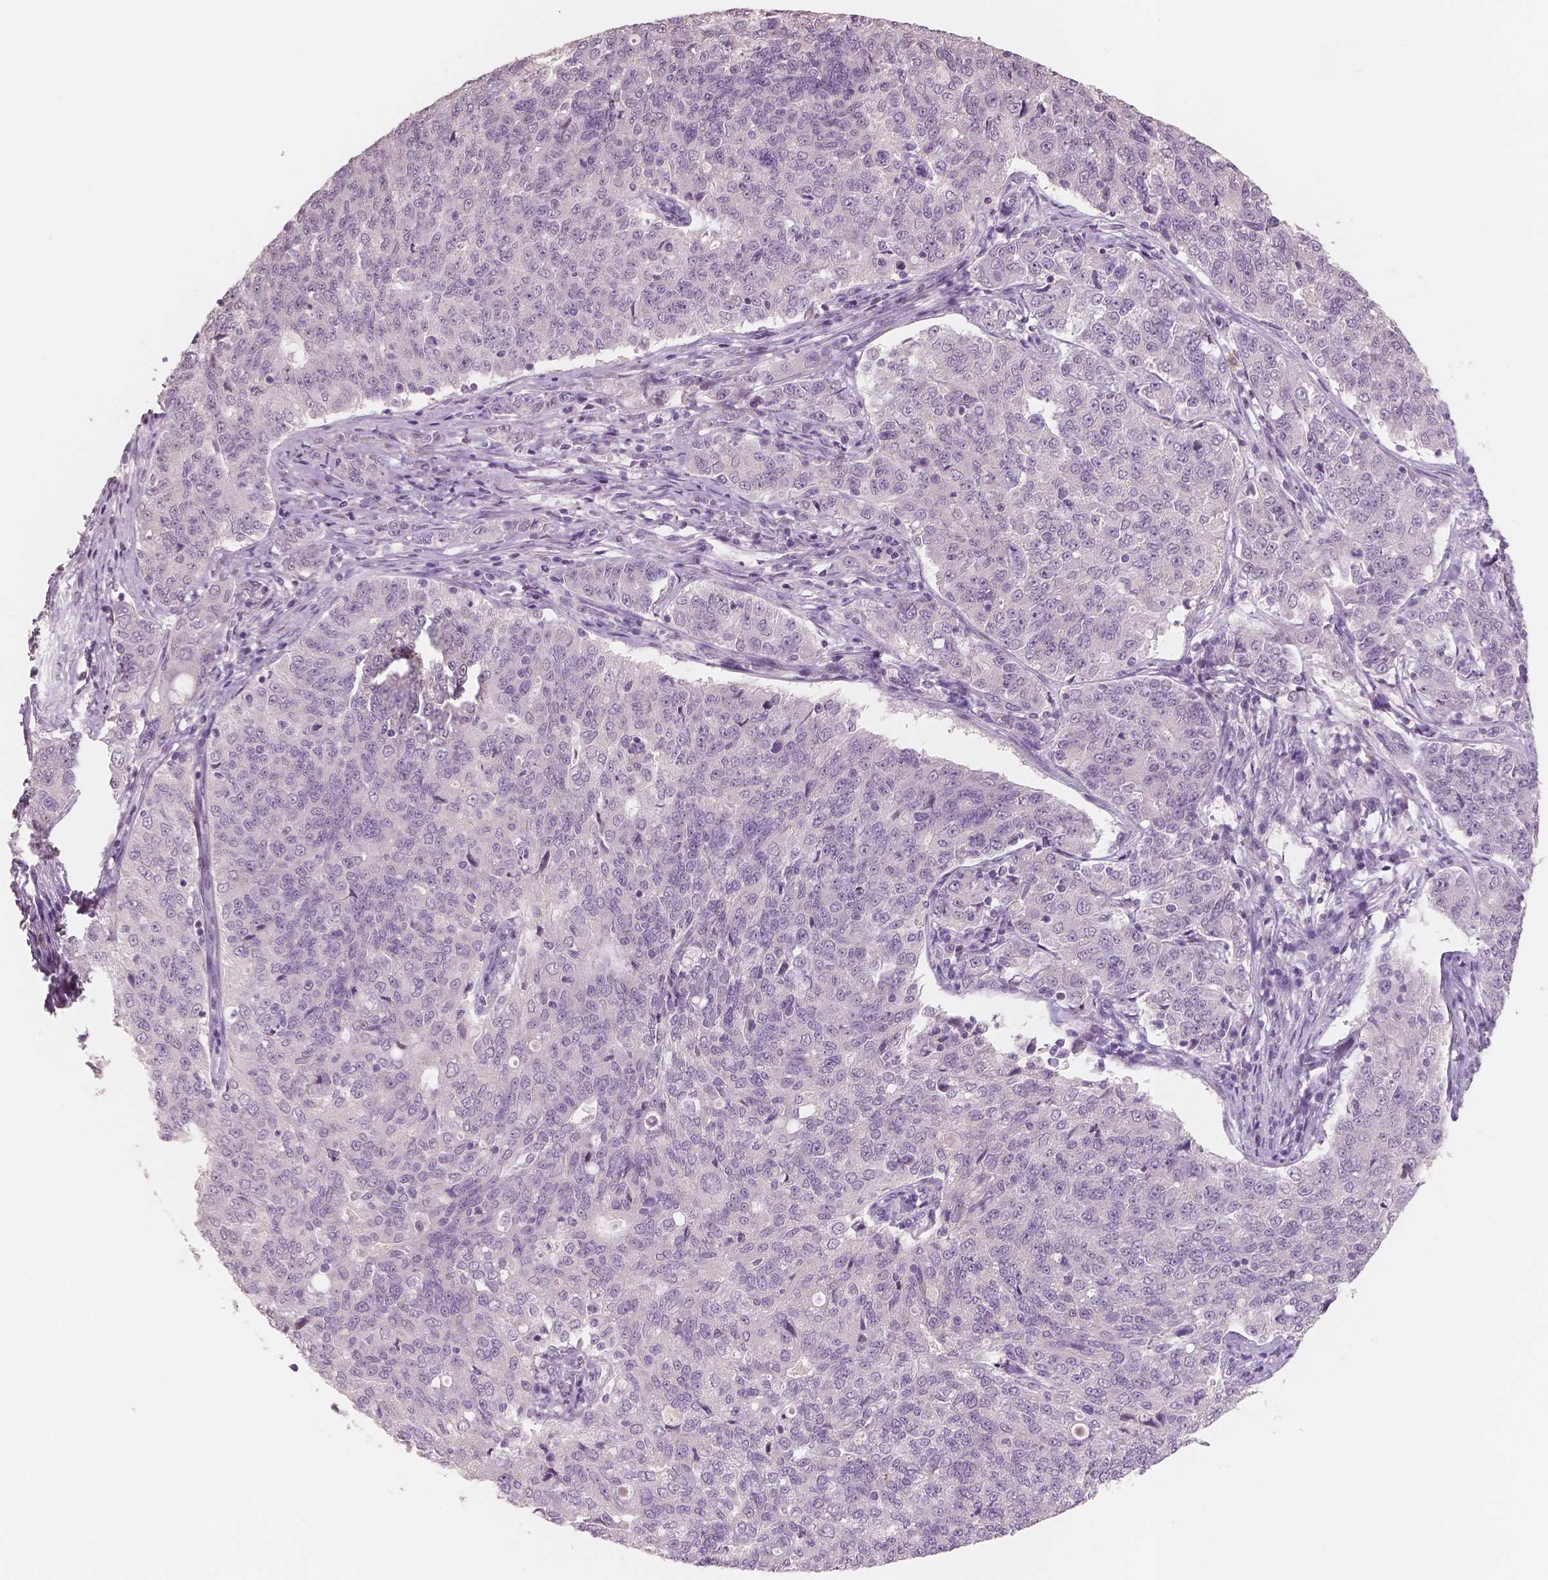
{"staining": {"intensity": "negative", "quantity": "none", "location": "none"}, "tissue": "endometrial cancer", "cell_type": "Tumor cells", "image_type": "cancer", "snomed": [{"axis": "morphology", "description": "Adenocarcinoma, NOS"}, {"axis": "topography", "description": "Endometrium"}], "caption": "Human endometrial adenocarcinoma stained for a protein using IHC reveals no expression in tumor cells.", "gene": "KIT", "patient": {"sex": "female", "age": 43}}